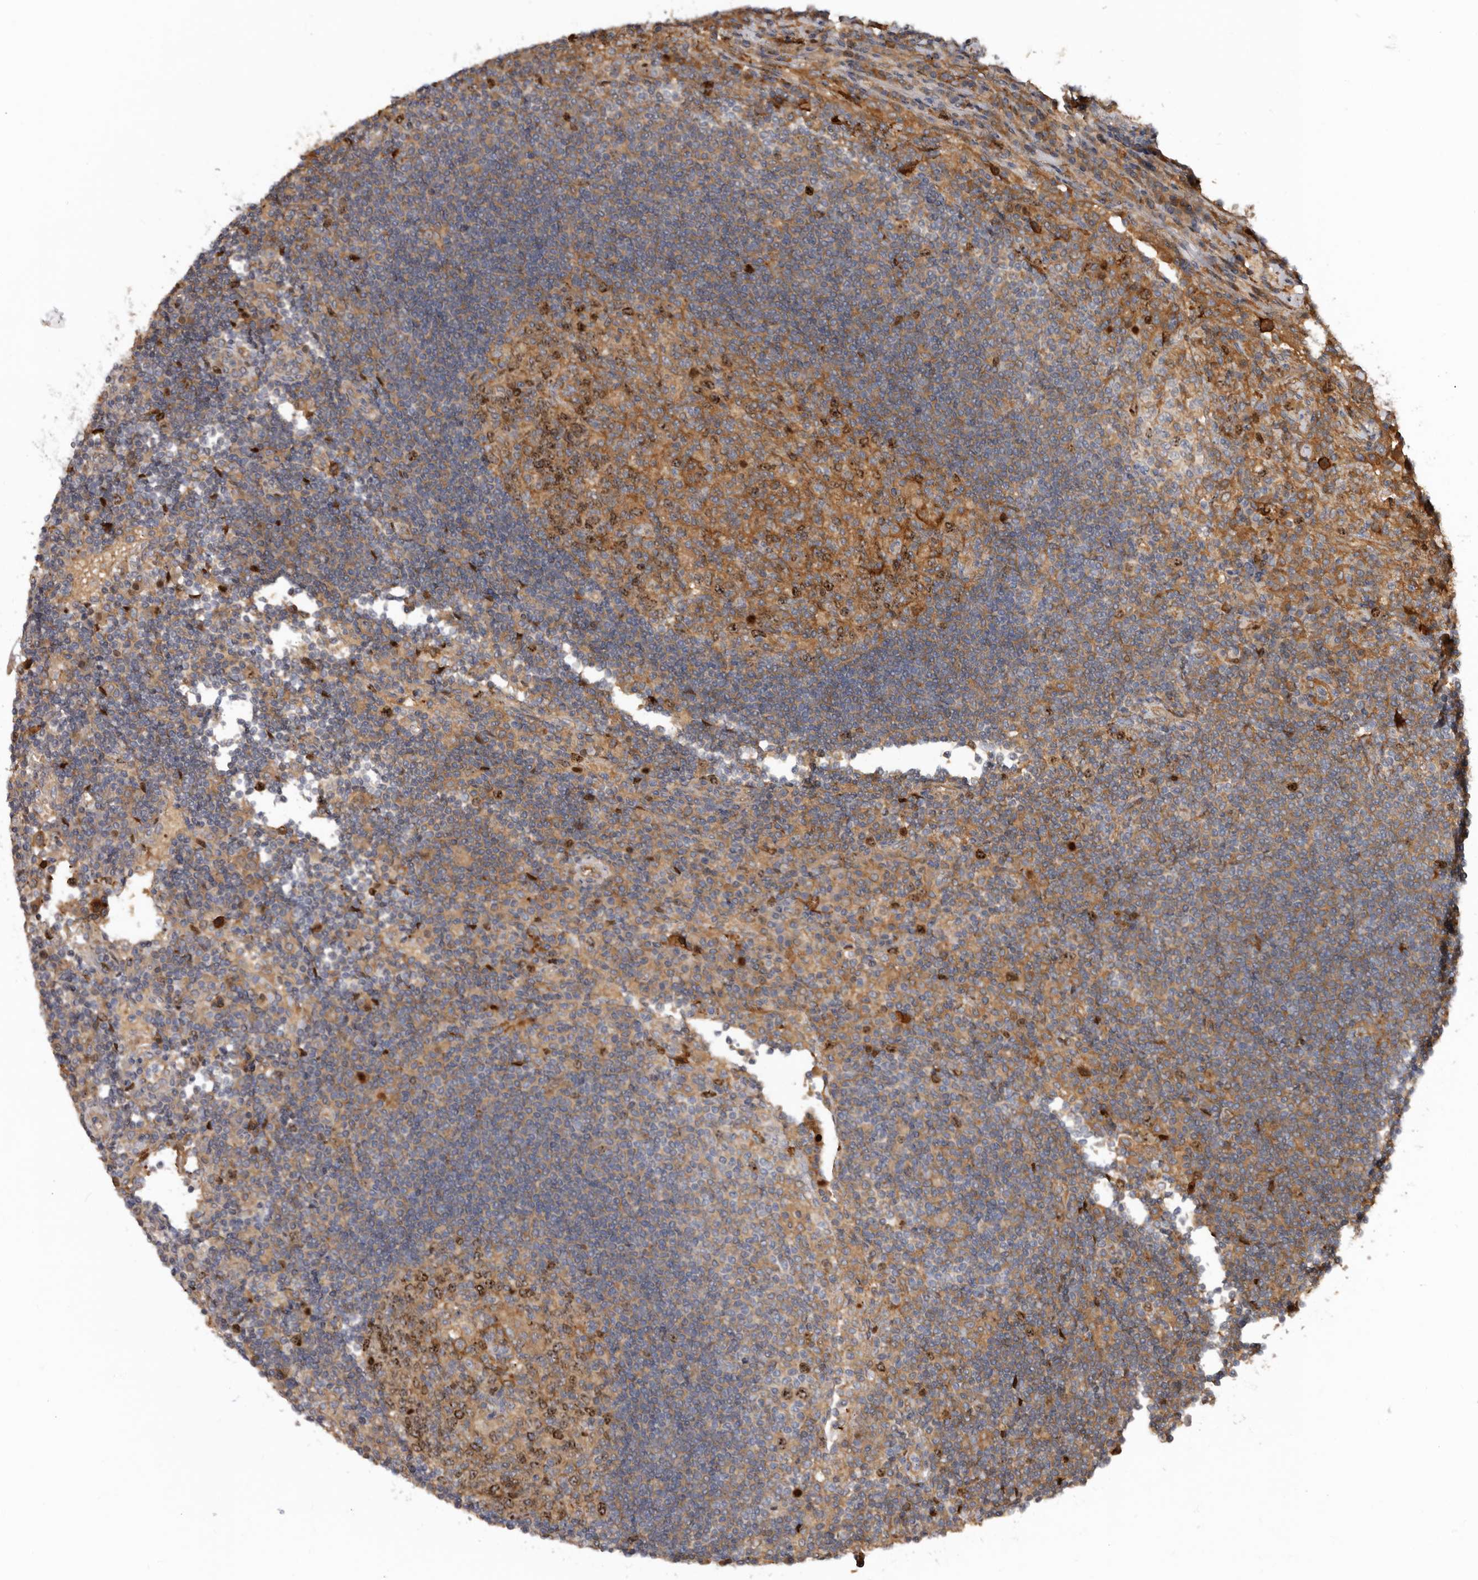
{"staining": {"intensity": "moderate", "quantity": ">75%", "location": "cytoplasmic/membranous,nuclear"}, "tissue": "lymph node", "cell_type": "Germinal center cells", "image_type": "normal", "snomed": [{"axis": "morphology", "description": "Normal tissue, NOS"}, {"axis": "topography", "description": "Lymph node"}], "caption": "DAB immunohistochemical staining of unremarkable lymph node displays moderate cytoplasmic/membranous,nuclear protein positivity in approximately >75% of germinal center cells.", "gene": "CDCA8", "patient": {"sex": "female", "age": 53}}